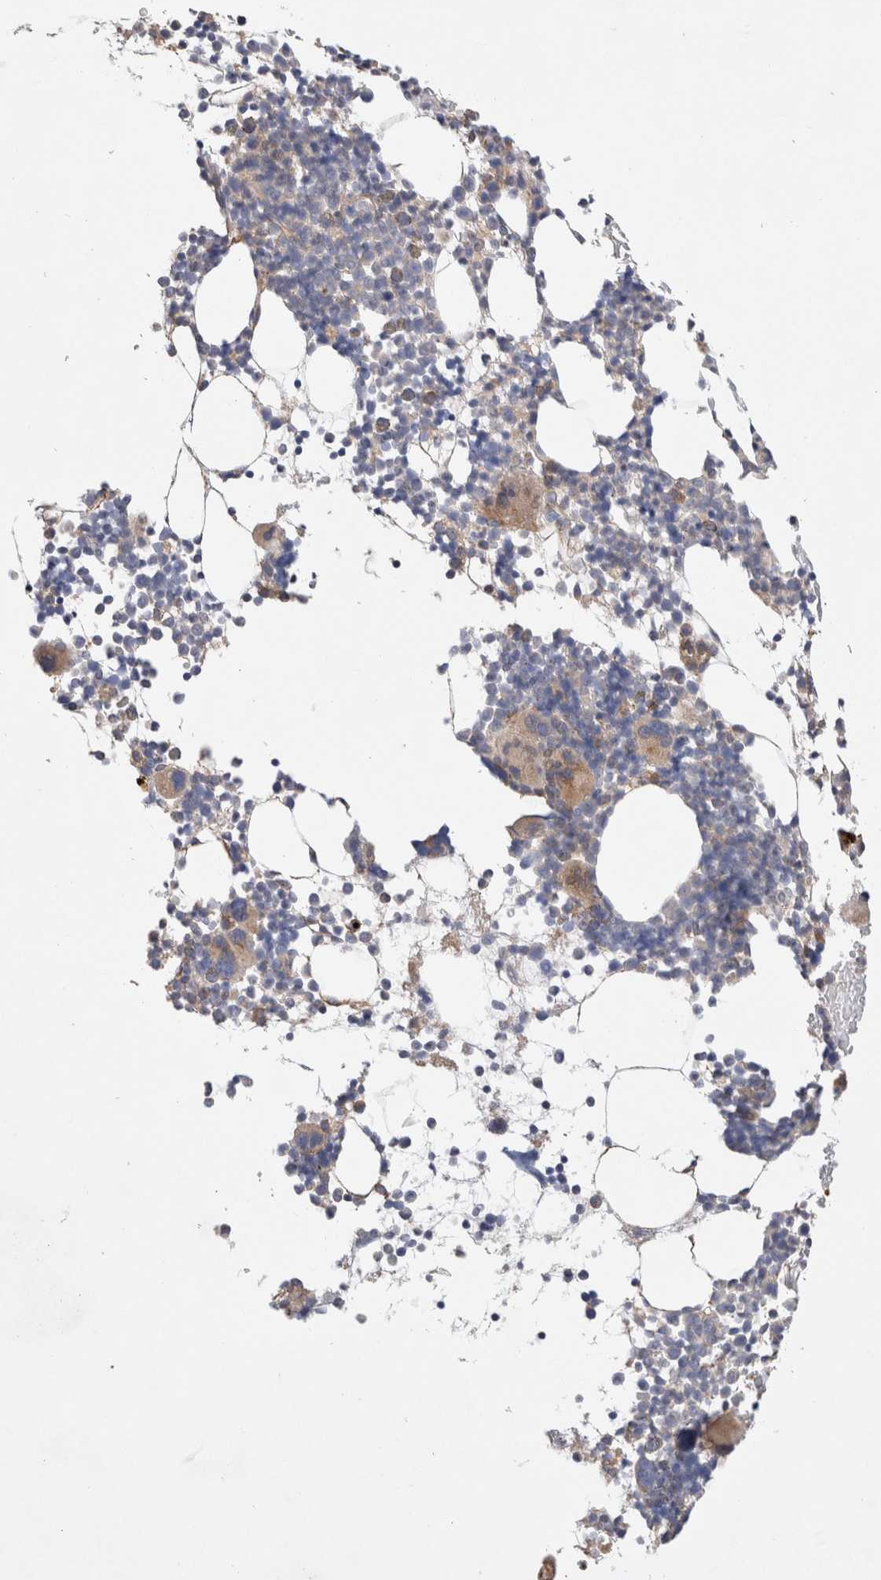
{"staining": {"intensity": "moderate", "quantity": "<25%", "location": "cytoplasmic/membranous"}, "tissue": "bone marrow", "cell_type": "Hematopoietic cells", "image_type": "normal", "snomed": [{"axis": "morphology", "description": "Normal tissue, NOS"}, {"axis": "morphology", "description": "Inflammation, NOS"}, {"axis": "topography", "description": "Bone marrow"}], "caption": "This histopathology image exhibits immunohistochemistry staining of benign human bone marrow, with low moderate cytoplasmic/membranous expression in about <25% of hematopoietic cells.", "gene": "TBC1D16", "patient": {"sex": "male", "age": 78}}